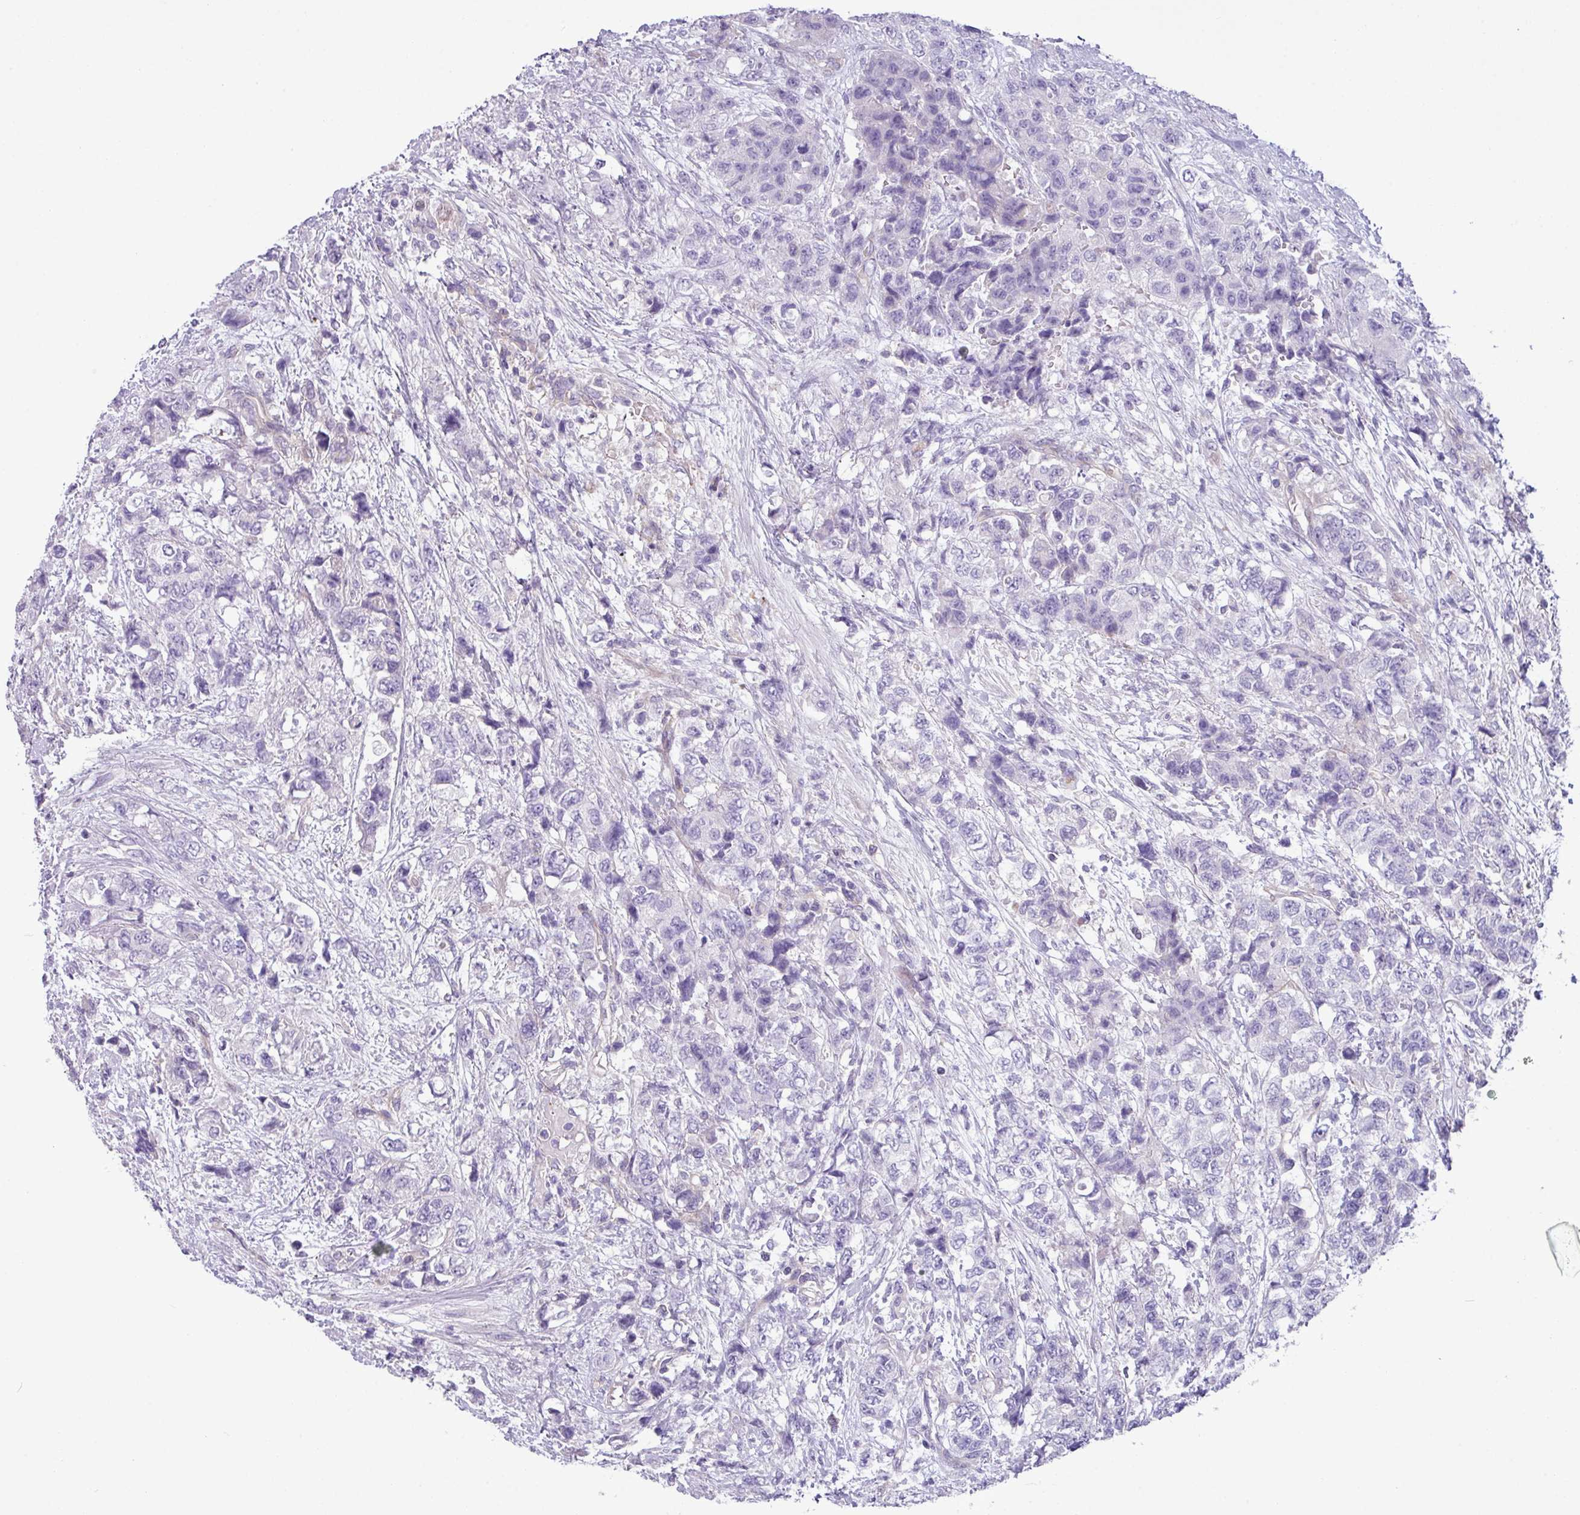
{"staining": {"intensity": "negative", "quantity": "none", "location": "none"}, "tissue": "urothelial cancer", "cell_type": "Tumor cells", "image_type": "cancer", "snomed": [{"axis": "morphology", "description": "Urothelial carcinoma, High grade"}, {"axis": "topography", "description": "Urinary bladder"}], "caption": "IHC histopathology image of neoplastic tissue: human urothelial cancer stained with DAB demonstrates no significant protein staining in tumor cells.", "gene": "KIRREL3", "patient": {"sex": "female", "age": 78}}